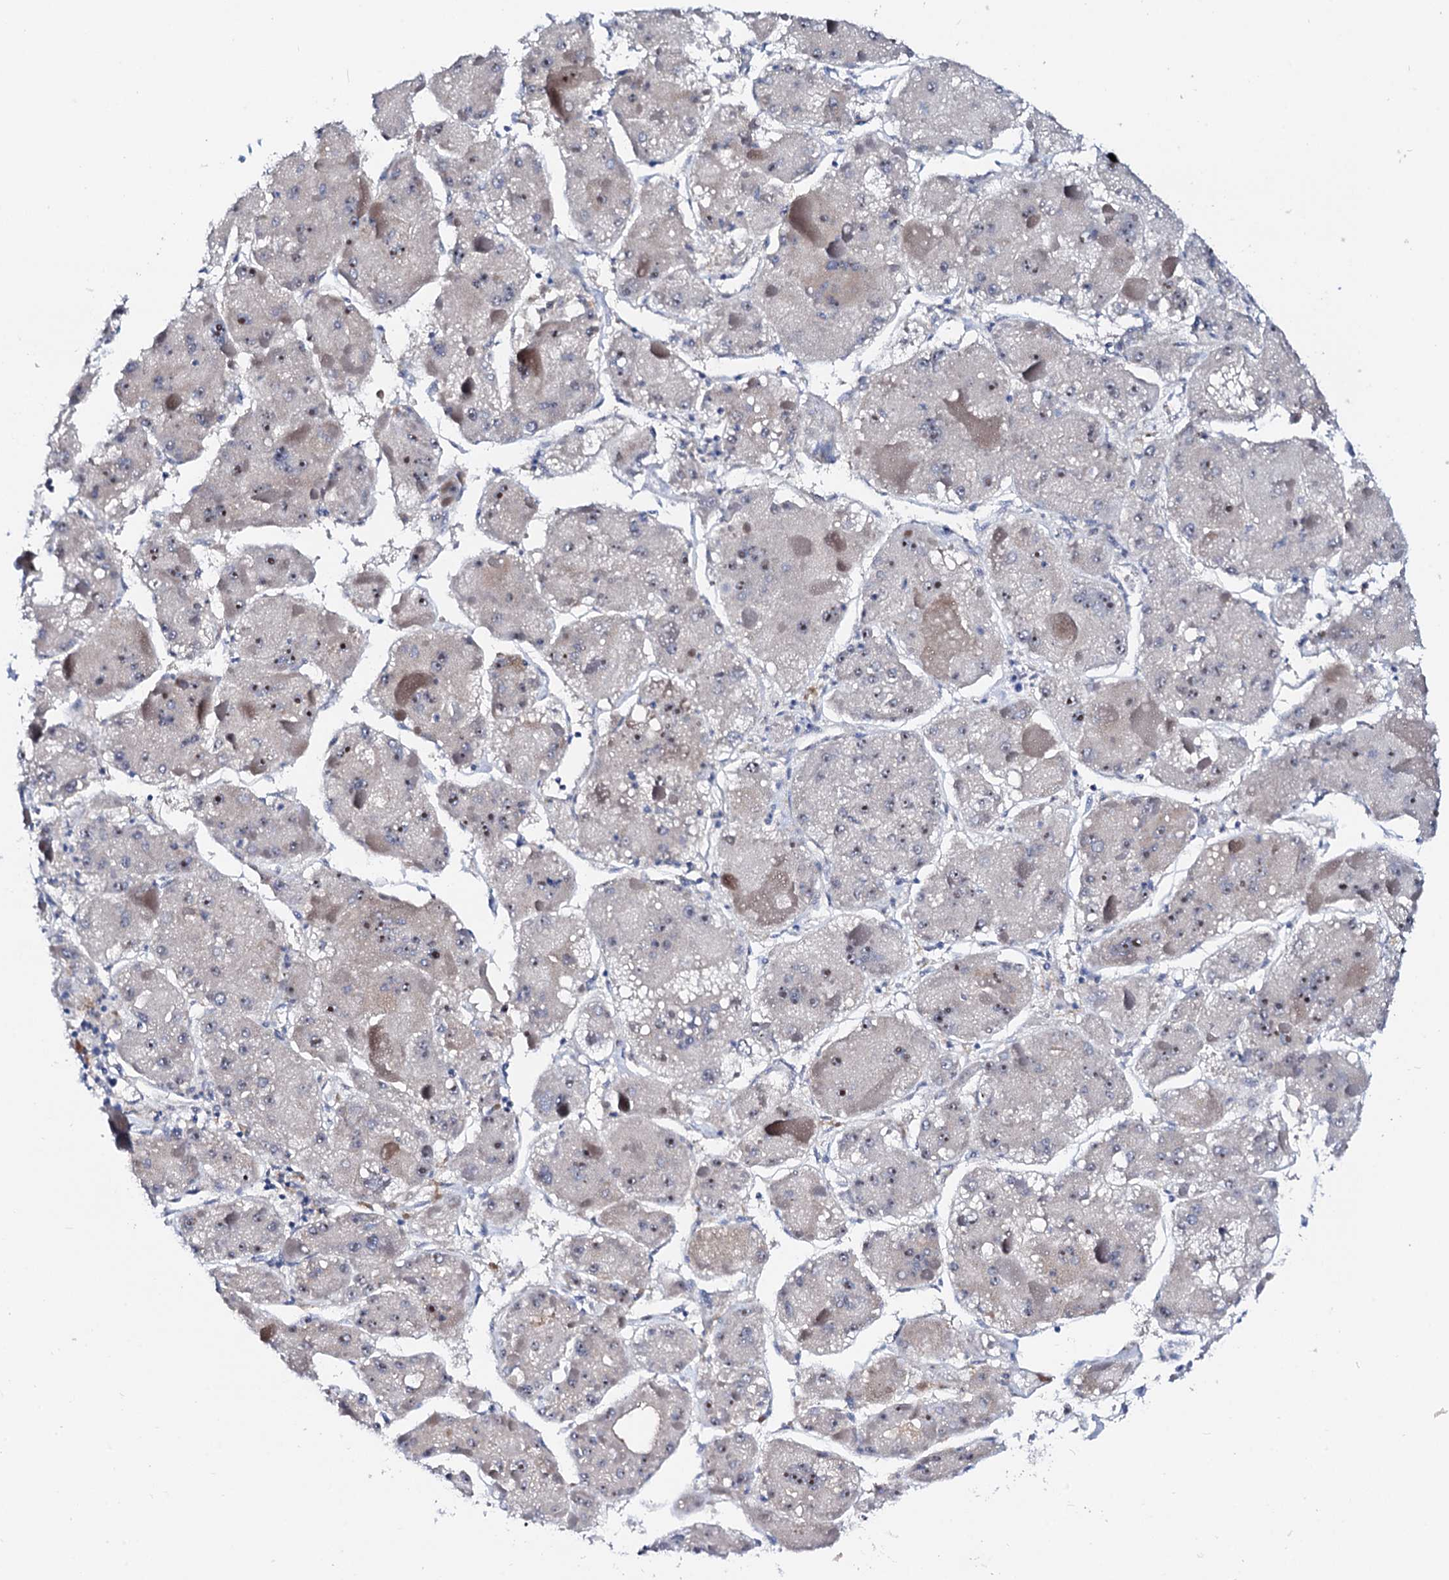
{"staining": {"intensity": "weak", "quantity": "25%-75%", "location": "nuclear"}, "tissue": "liver cancer", "cell_type": "Tumor cells", "image_type": "cancer", "snomed": [{"axis": "morphology", "description": "Carcinoma, Hepatocellular, NOS"}, {"axis": "topography", "description": "Liver"}], "caption": "Hepatocellular carcinoma (liver) stained for a protein (brown) reveals weak nuclear positive staining in about 25%-75% of tumor cells.", "gene": "BTBD16", "patient": {"sex": "female", "age": 73}}